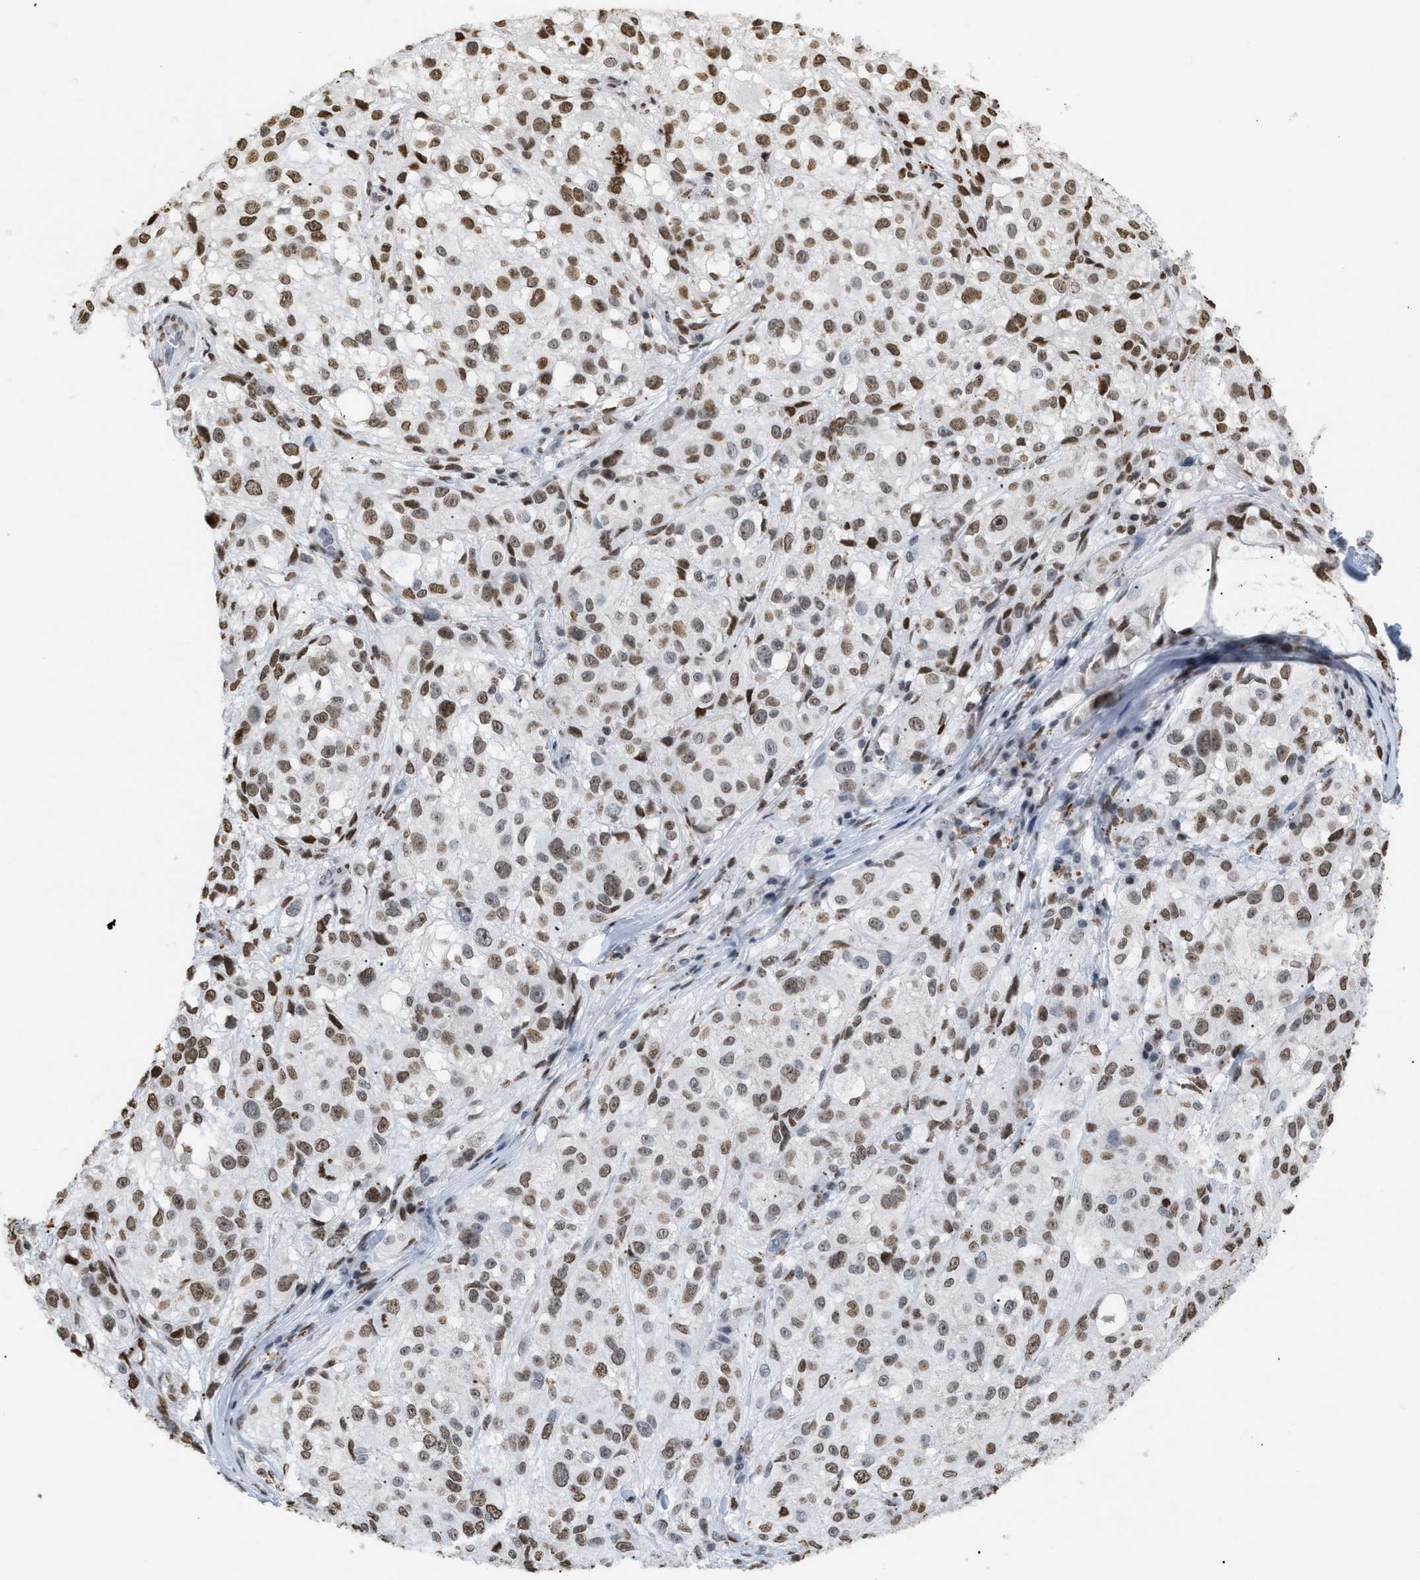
{"staining": {"intensity": "moderate", "quantity": ">75%", "location": "nuclear"}, "tissue": "melanoma", "cell_type": "Tumor cells", "image_type": "cancer", "snomed": [{"axis": "morphology", "description": "Necrosis, NOS"}, {"axis": "morphology", "description": "Malignant melanoma, NOS"}, {"axis": "topography", "description": "Skin"}], "caption": "Tumor cells demonstrate medium levels of moderate nuclear staining in approximately >75% of cells in malignant melanoma.", "gene": "HMGN2", "patient": {"sex": "female", "age": 87}}